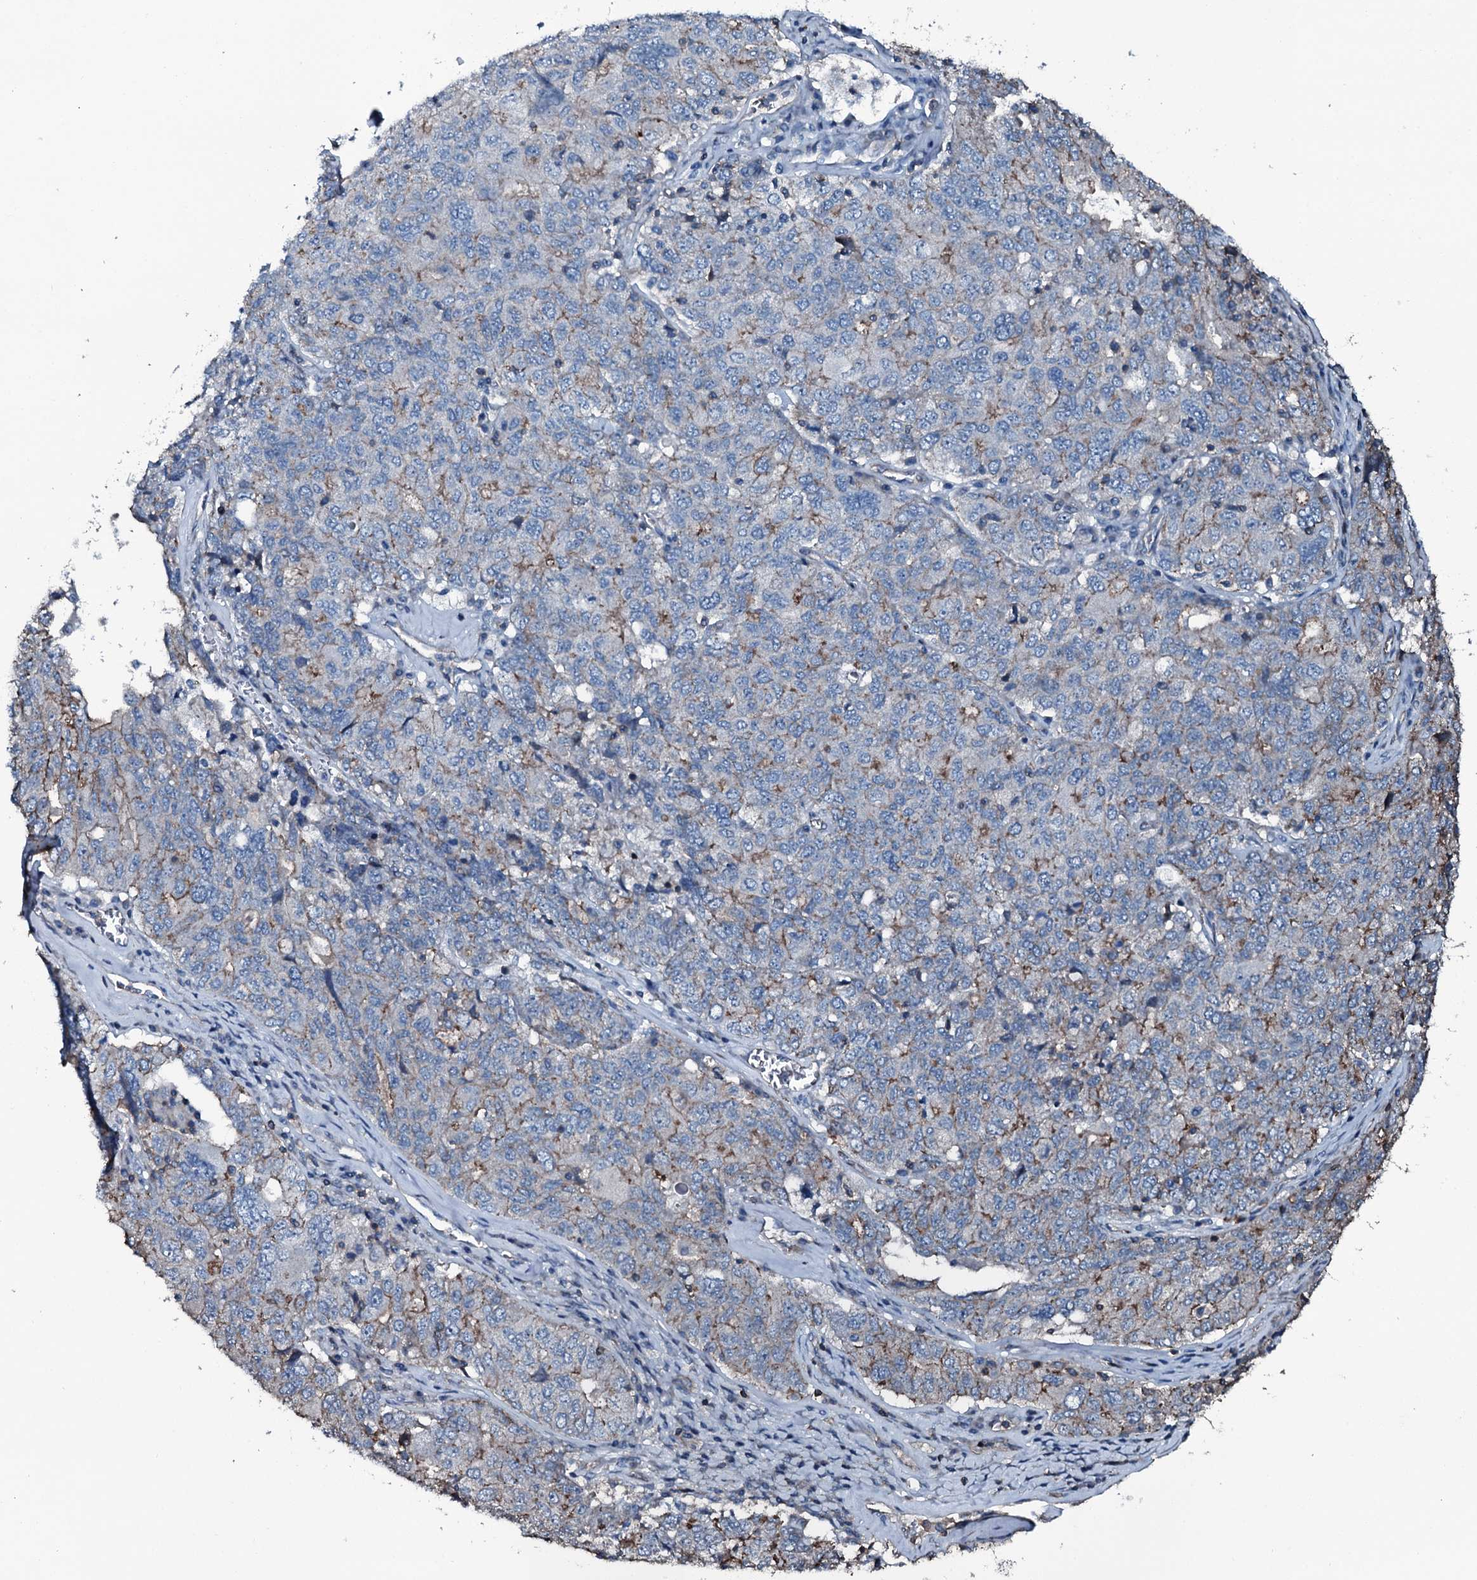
{"staining": {"intensity": "weak", "quantity": "<25%", "location": "cytoplasmic/membranous"}, "tissue": "ovarian cancer", "cell_type": "Tumor cells", "image_type": "cancer", "snomed": [{"axis": "morphology", "description": "Carcinoma, endometroid"}, {"axis": "topography", "description": "Ovary"}], "caption": "DAB (3,3'-diaminobenzidine) immunohistochemical staining of human ovarian cancer shows no significant positivity in tumor cells.", "gene": "SLC25A38", "patient": {"sex": "female", "age": 62}}